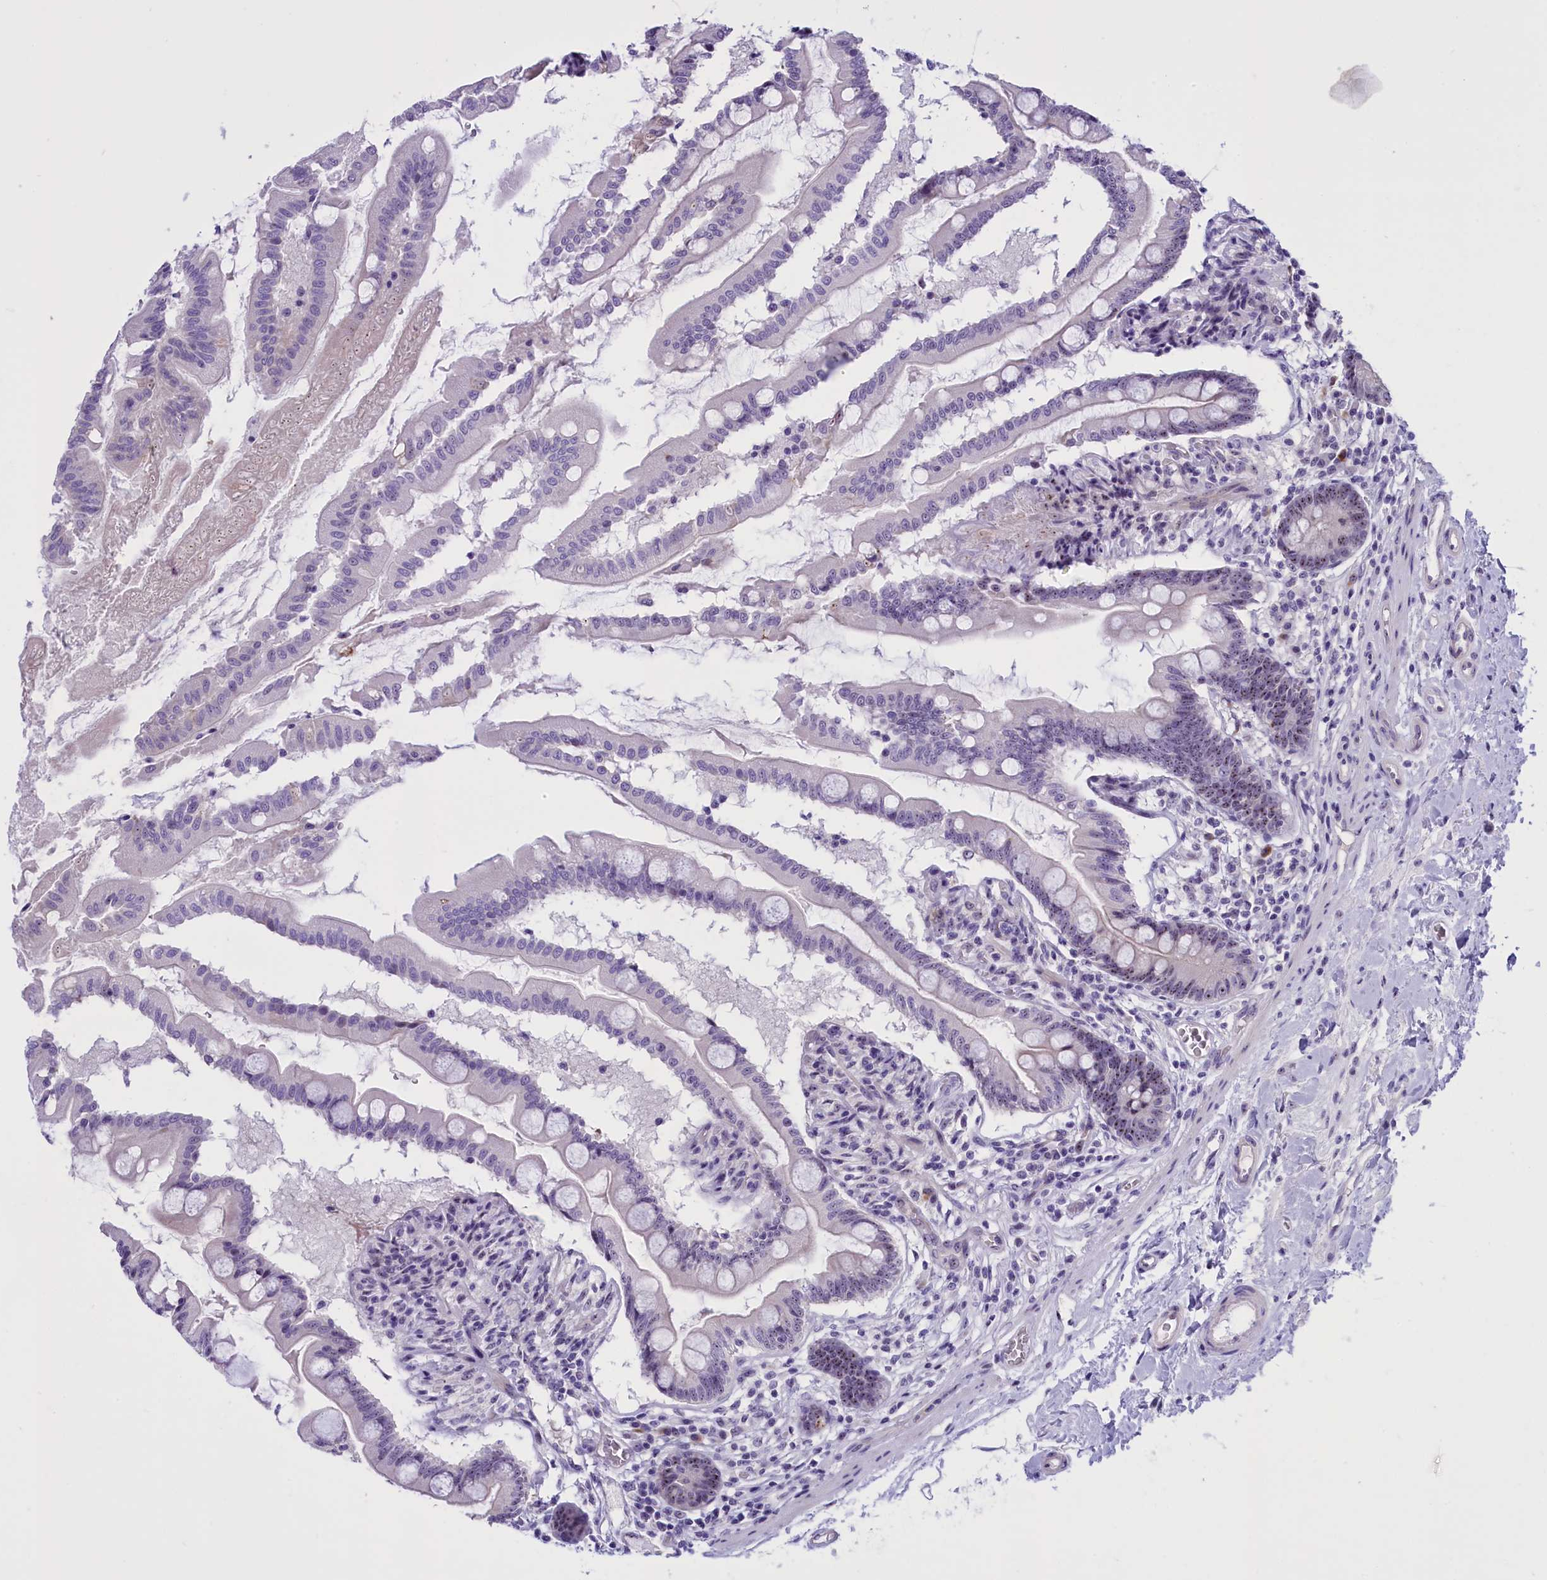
{"staining": {"intensity": "weak", "quantity": "25%-75%", "location": "nuclear"}, "tissue": "small intestine", "cell_type": "Glandular cells", "image_type": "normal", "snomed": [{"axis": "morphology", "description": "Normal tissue, NOS"}, {"axis": "topography", "description": "Small intestine"}], "caption": "Immunohistochemistry (DAB (3,3'-diaminobenzidine)) staining of benign small intestine exhibits weak nuclear protein expression in about 25%-75% of glandular cells. Immunohistochemistry (ihc) stains the protein of interest in brown and the nuclei are stained blue.", "gene": "TBL3", "patient": {"sex": "female", "age": 56}}